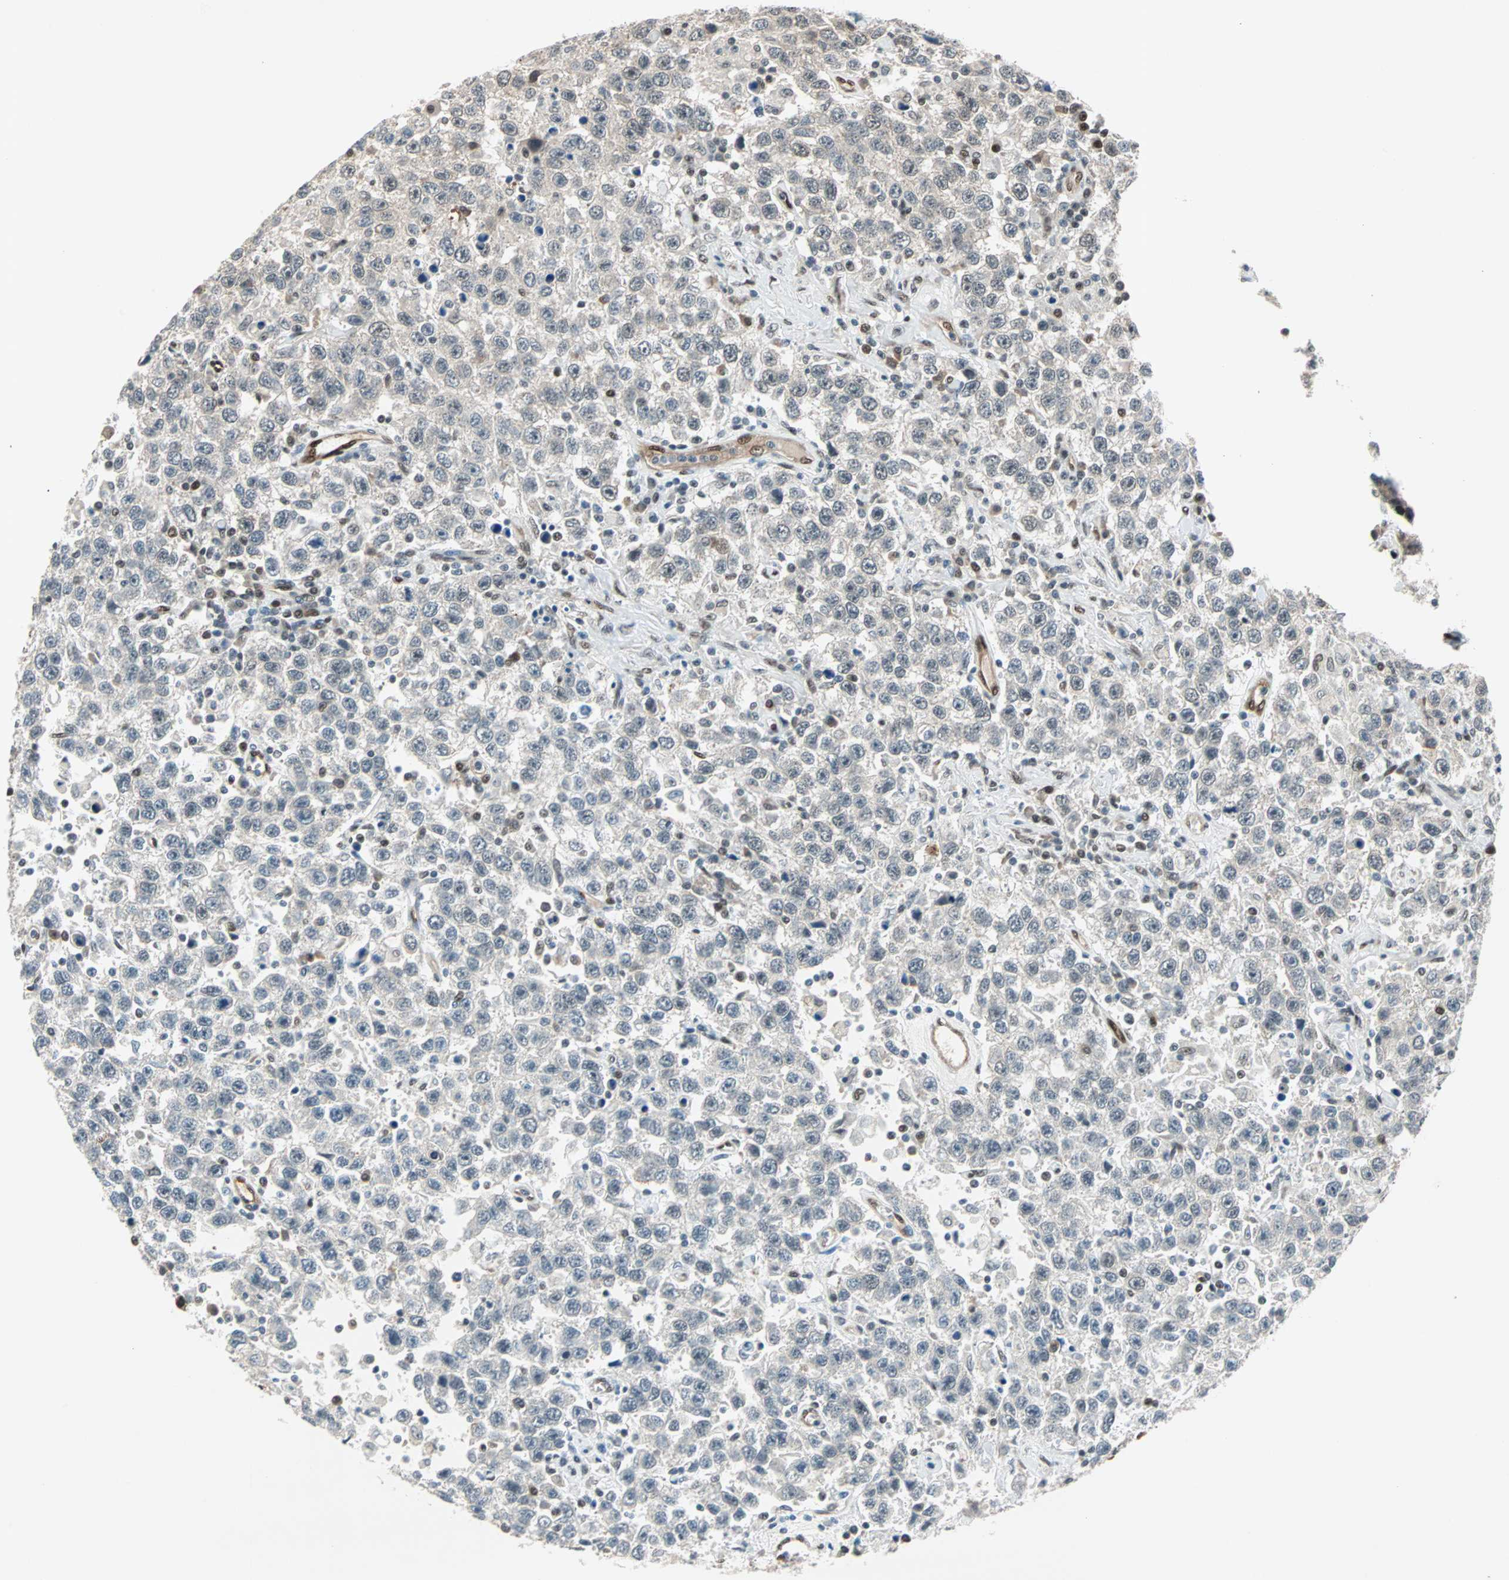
{"staining": {"intensity": "weak", "quantity": "<25%", "location": "cytoplasmic/membranous"}, "tissue": "testis cancer", "cell_type": "Tumor cells", "image_type": "cancer", "snomed": [{"axis": "morphology", "description": "Seminoma, NOS"}, {"axis": "topography", "description": "Testis"}], "caption": "The micrograph exhibits no significant positivity in tumor cells of seminoma (testis).", "gene": "WWTR1", "patient": {"sex": "male", "age": 41}}